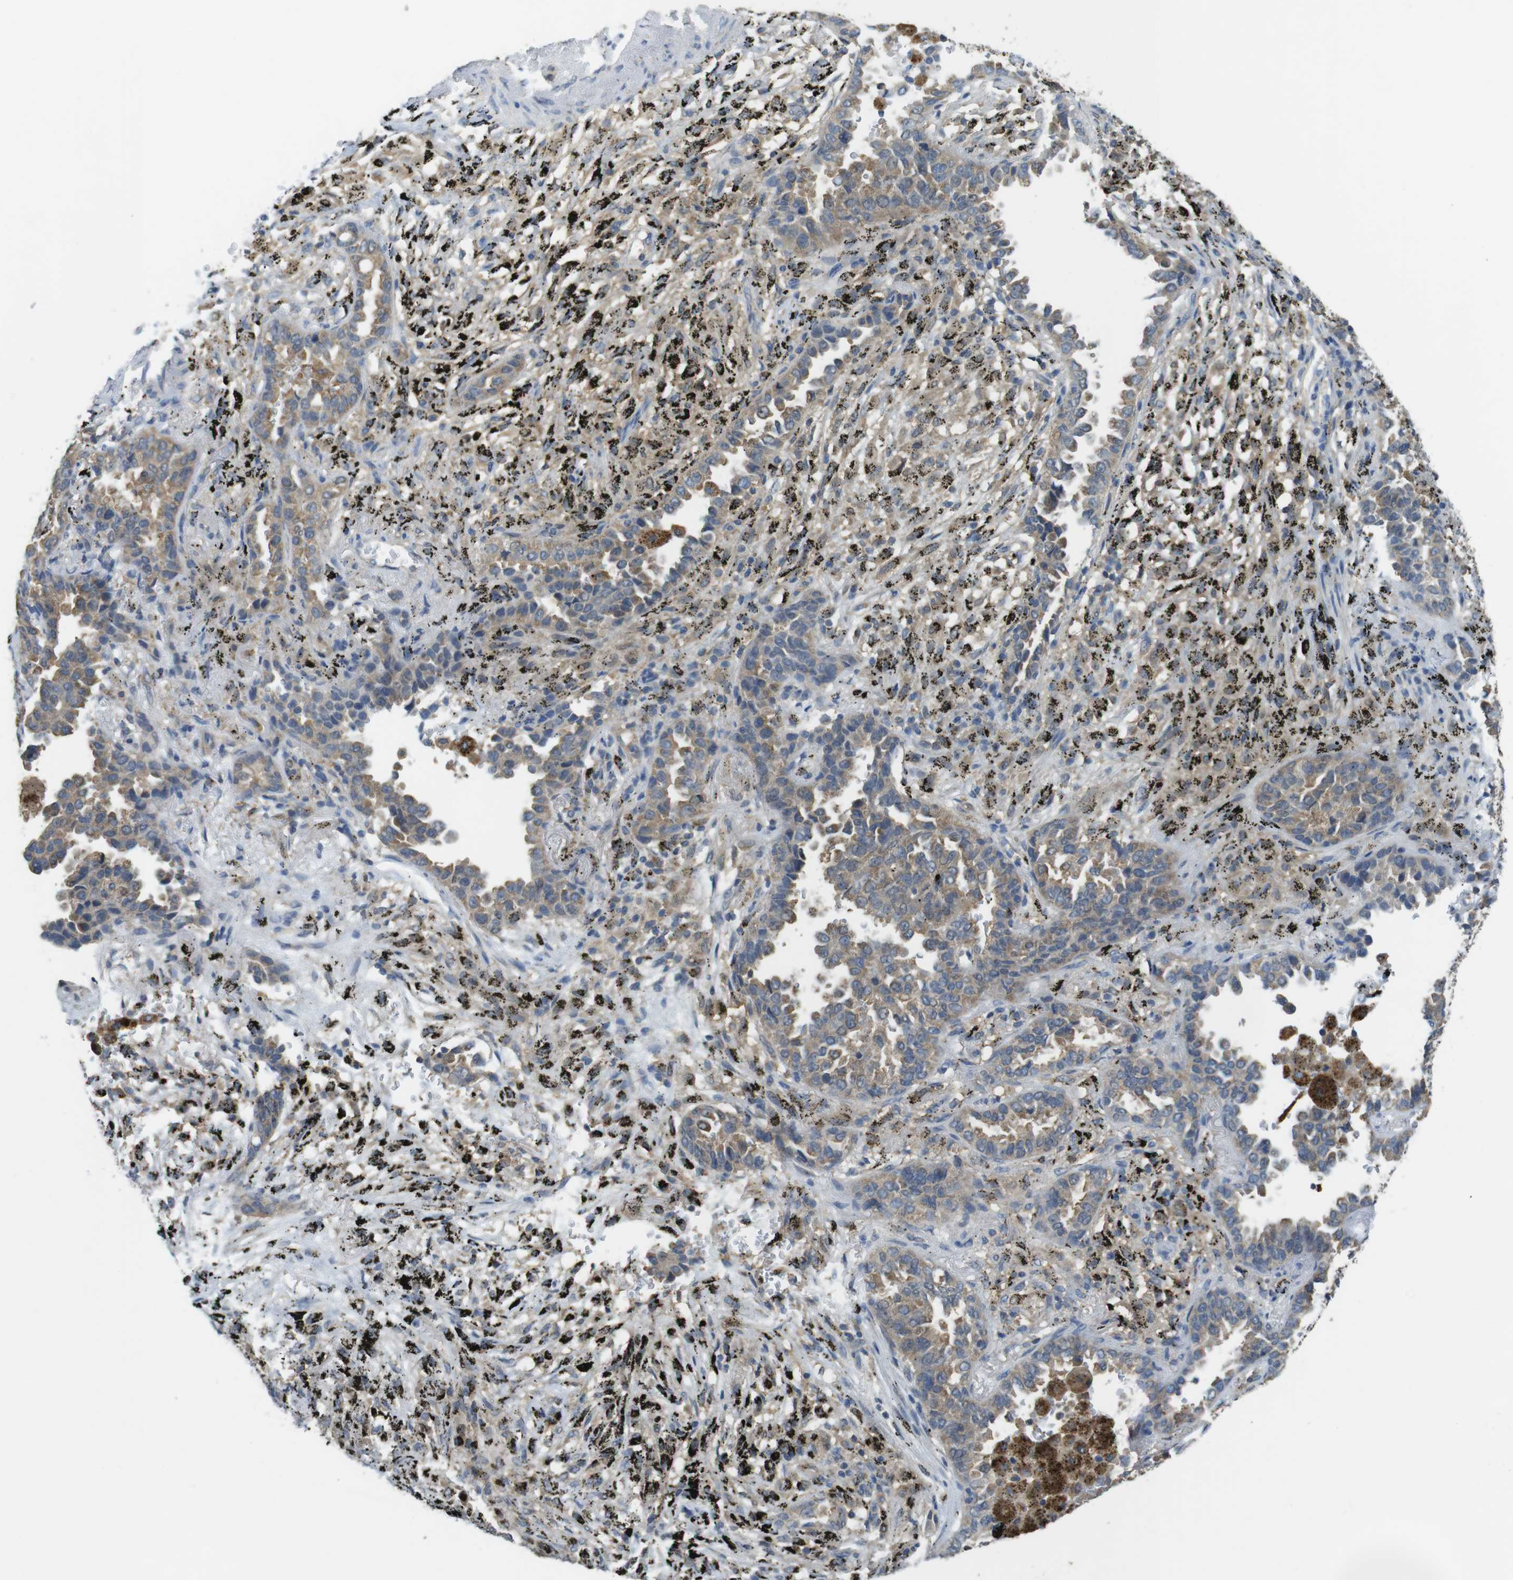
{"staining": {"intensity": "moderate", "quantity": "<25%", "location": "cytoplasmic/membranous"}, "tissue": "lung cancer", "cell_type": "Tumor cells", "image_type": "cancer", "snomed": [{"axis": "morphology", "description": "Normal tissue, NOS"}, {"axis": "morphology", "description": "Adenocarcinoma, NOS"}, {"axis": "topography", "description": "Lung"}], "caption": "Lung cancer (adenocarcinoma) was stained to show a protein in brown. There is low levels of moderate cytoplasmic/membranous positivity in about <25% of tumor cells.", "gene": "BRI3BP", "patient": {"sex": "male", "age": 59}}